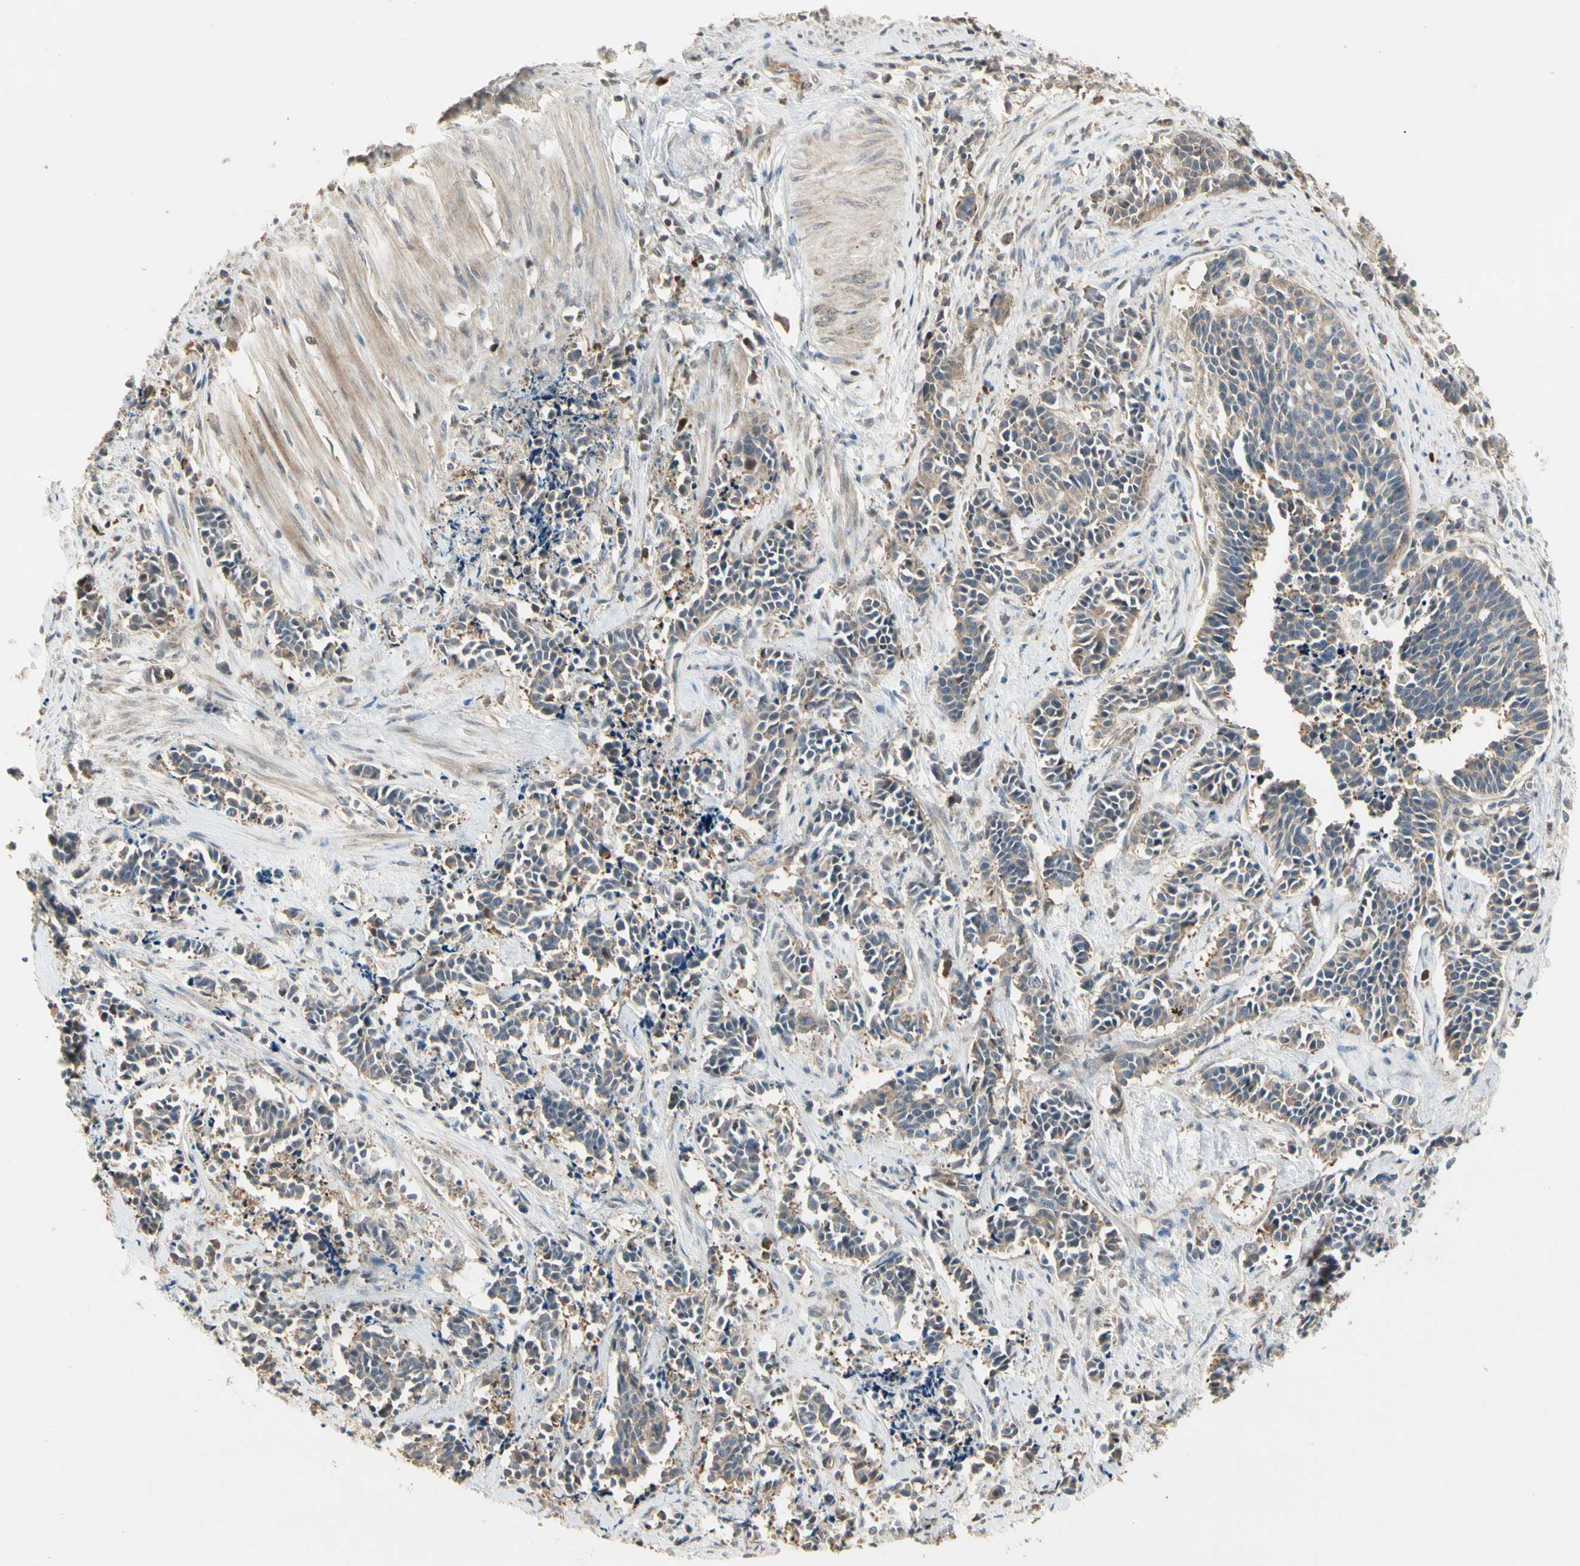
{"staining": {"intensity": "weak", "quantity": "25%-75%", "location": "cytoplasmic/membranous"}, "tissue": "cervical cancer", "cell_type": "Tumor cells", "image_type": "cancer", "snomed": [{"axis": "morphology", "description": "Squamous cell carcinoma, NOS"}, {"axis": "topography", "description": "Cervix"}], "caption": "Immunohistochemistry (IHC) of human cervical cancer displays low levels of weak cytoplasmic/membranous expression in approximately 25%-75% of tumor cells.", "gene": "ATG4C", "patient": {"sex": "female", "age": 35}}